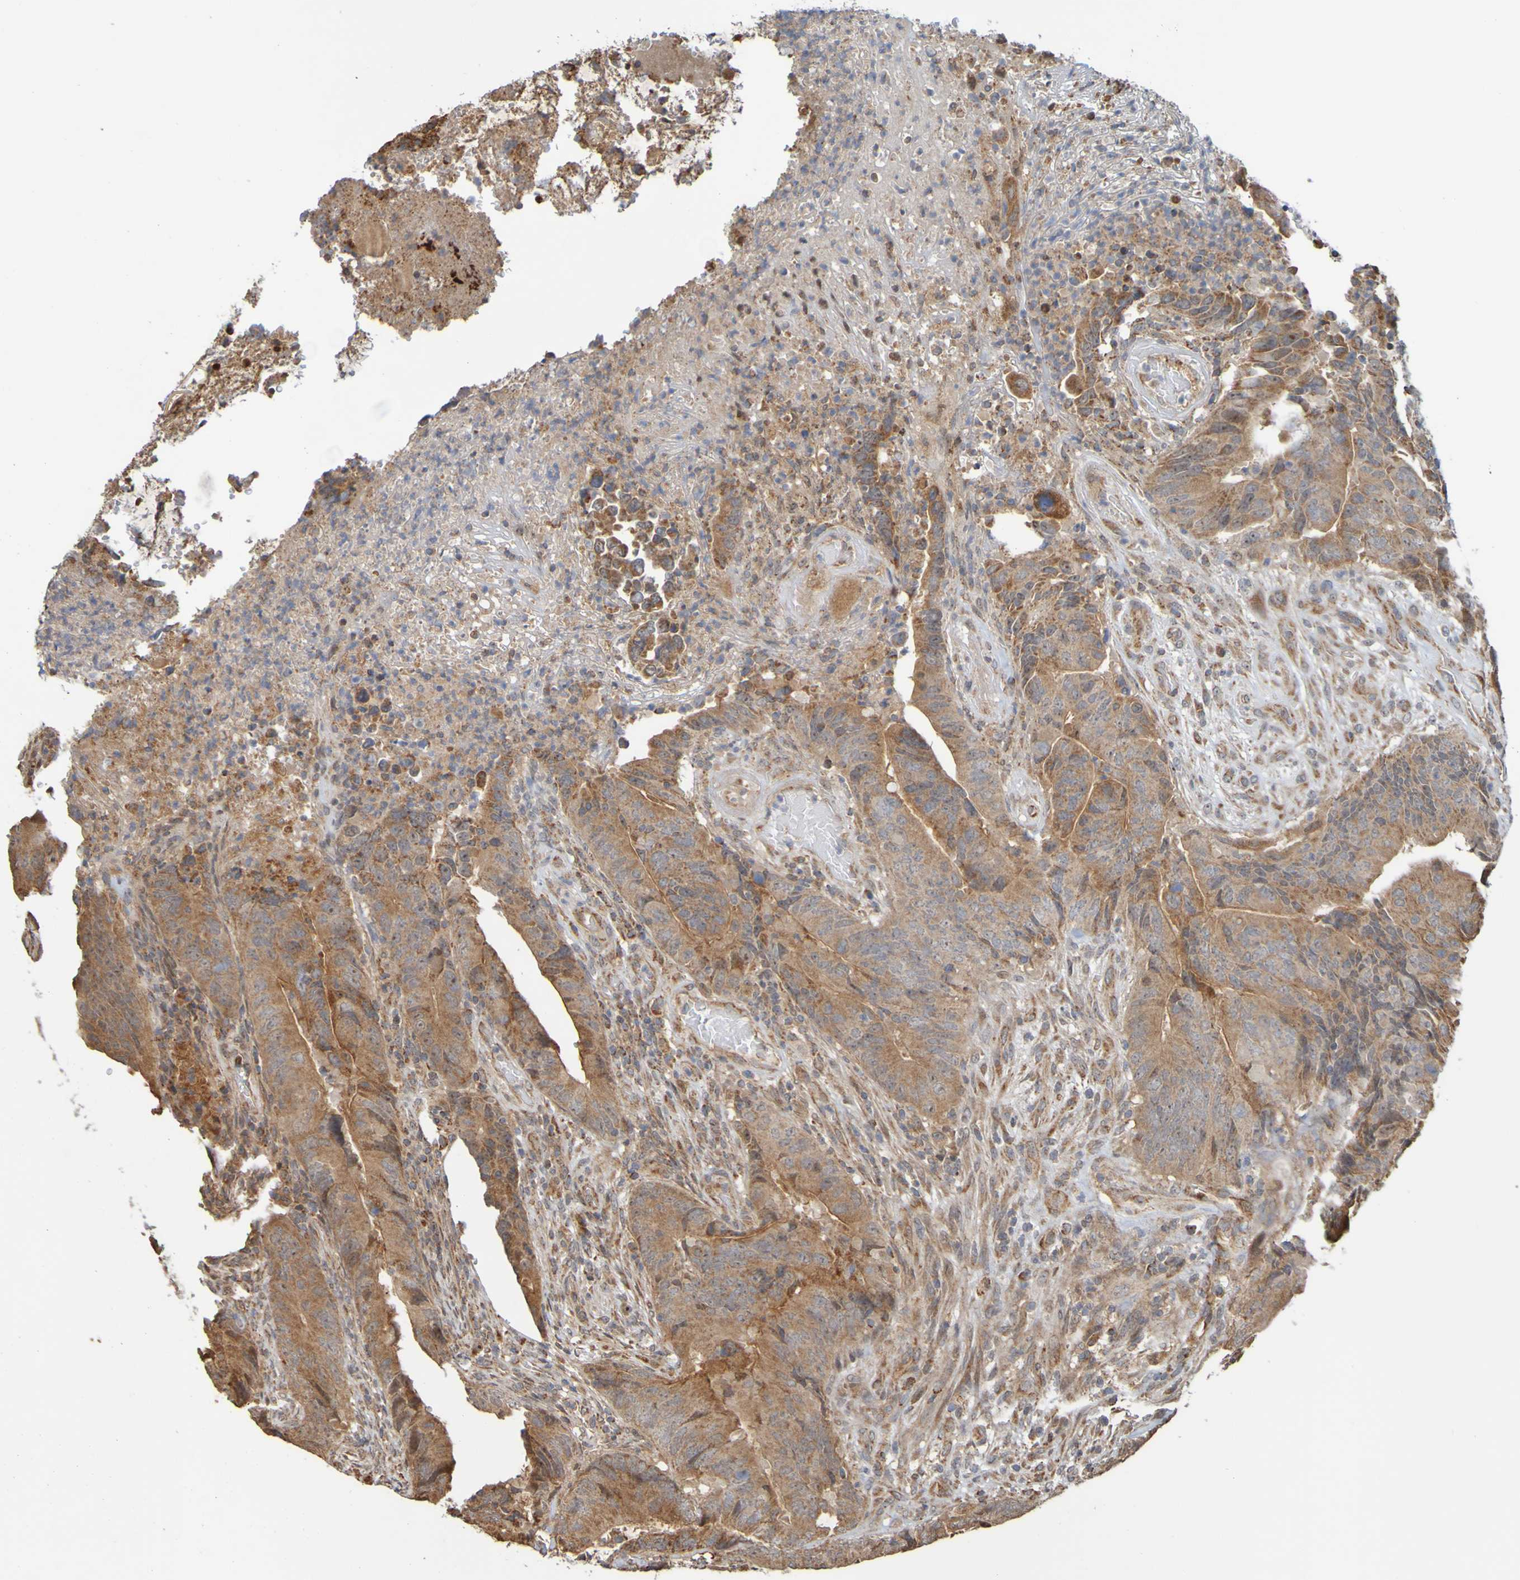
{"staining": {"intensity": "moderate", "quantity": ">75%", "location": "cytoplasmic/membranous"}, "tissue": "colorectal cancer", "cell_type": "Tumor cells", "image_type": "cancer", "snomed": [{"axis": "morphology", "description": "Normal tissue, NOS"}, {"axis": "morphology", "description": "Adenocarcinoma, NOS"}, {"axis": "topography", "description": "Colon"}], "caption": "Immunohistochemical staining of colorectal cancer (adenocarcinoma) displays moderate cytoplasmic/membranous protein expression in about >75% of tumor cells.", "gene": "TMBIM1", "patient": {"sex": "male", "age": 56}}